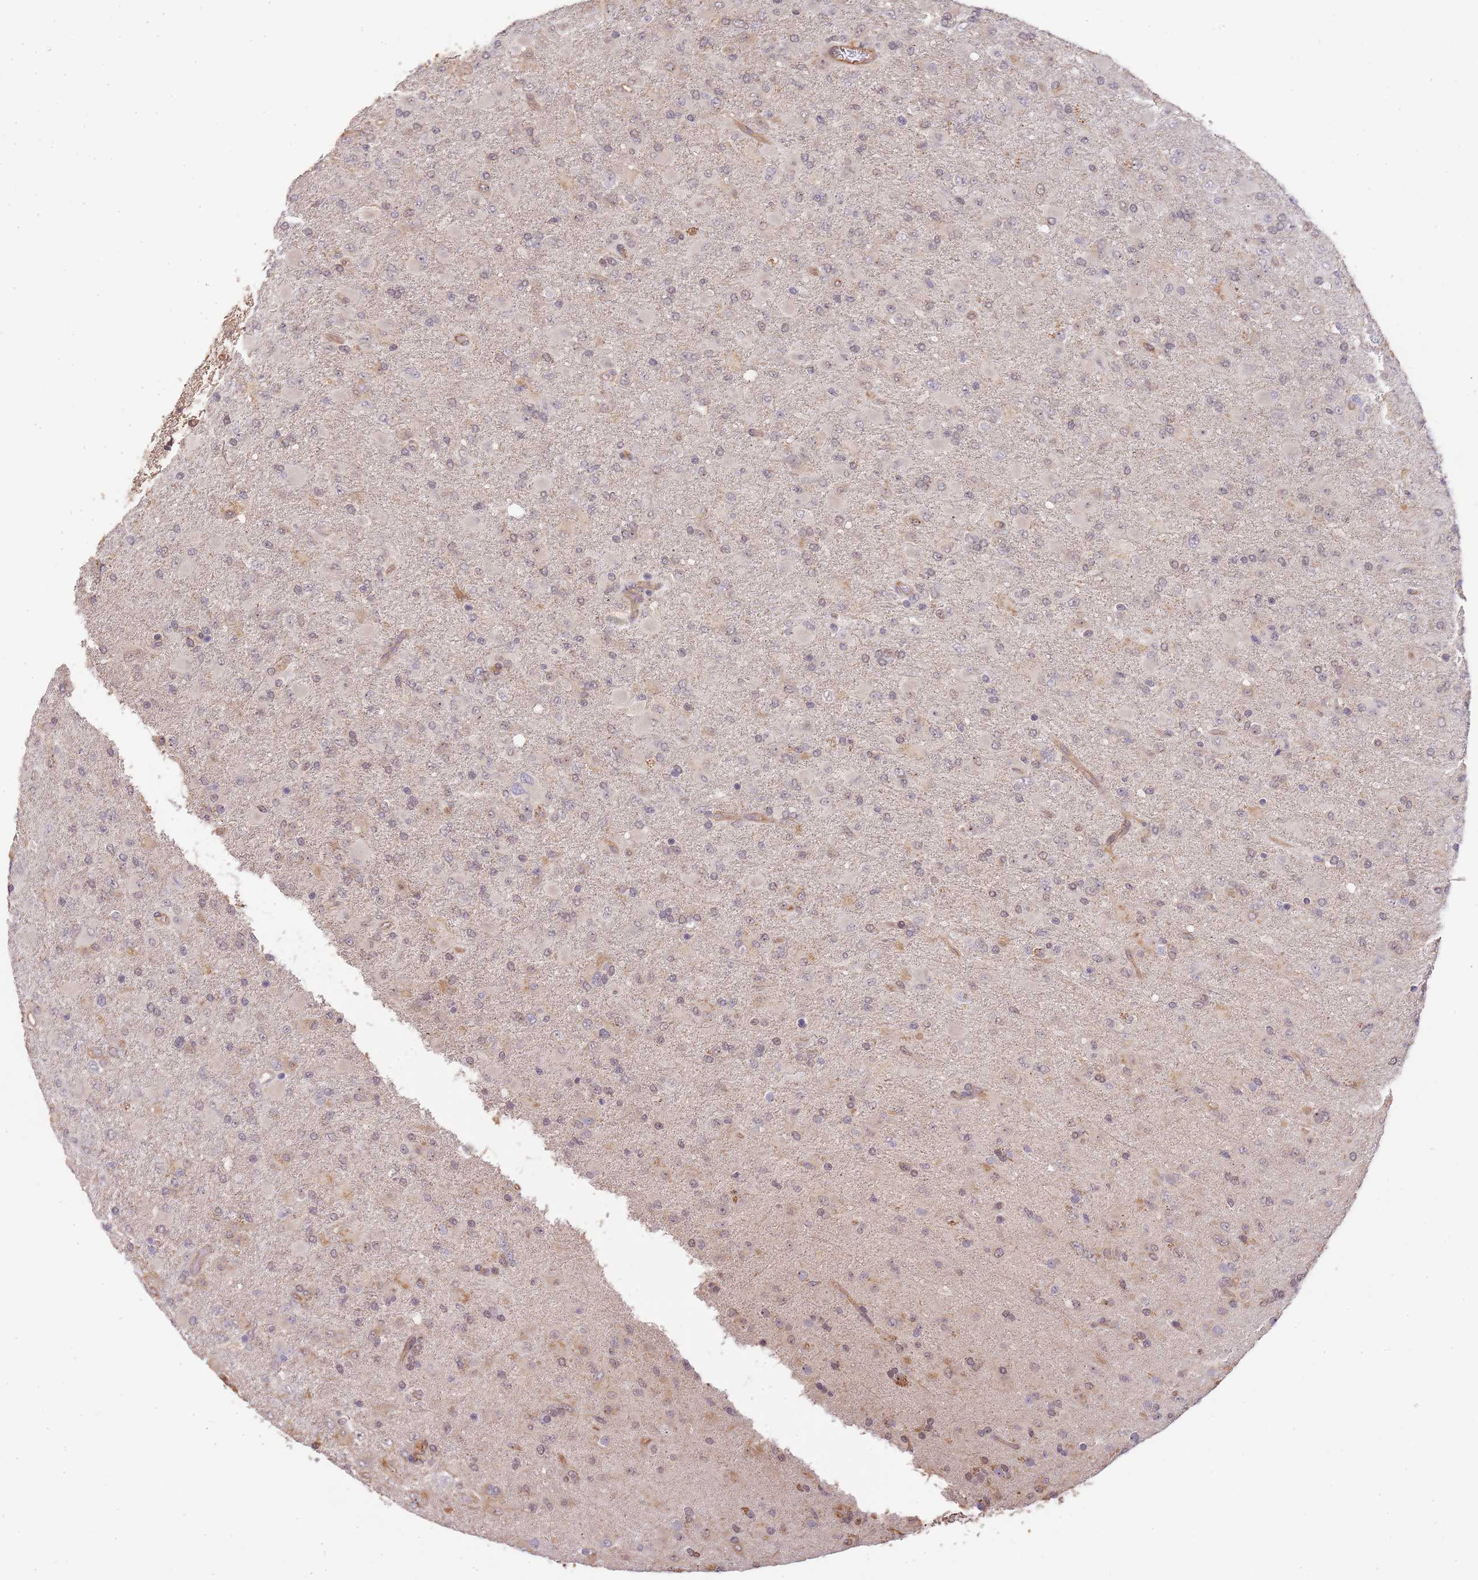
{"staining": {"intensity": "negative", "quantity": "none", "location": "none"}, "tissue": "glioma", "cell_type": "Tumor cells", "image_type": "cancer", "snomed": [{"axis": "morphology", "description": "Glioma, malignant, Low grade"}, {"axis": "topography", "description": "Brain"}], "caption": "High power microscopy histopathology image of an immunohistochemistry histopathology image of glioma, revealing no significant expression in tumor cells.", "gene": "SURF2", "patient": {"sex": "male", "age": 65}}